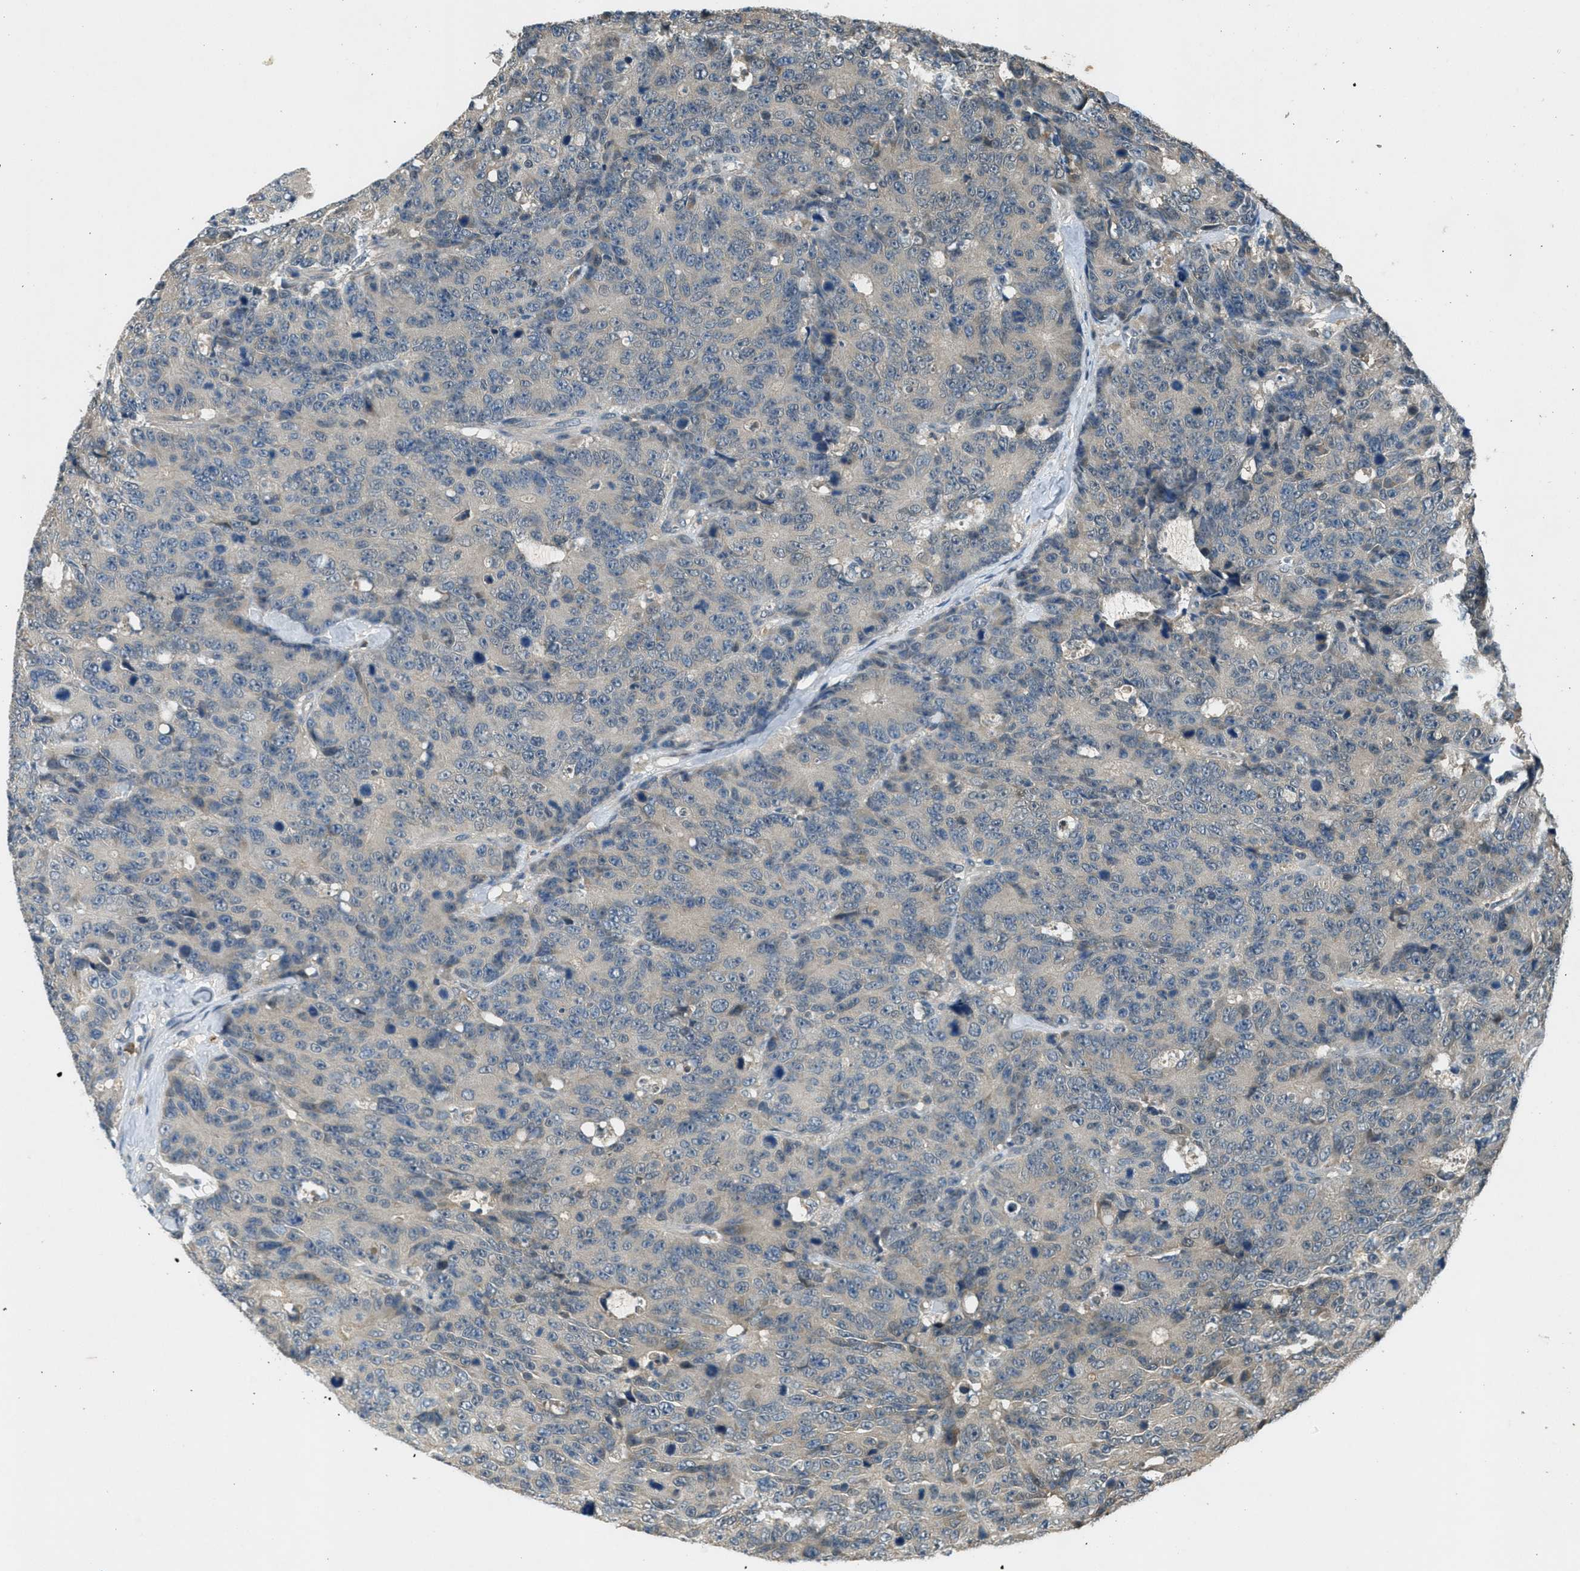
{"staining": {"intensity": "weak", "quantity": "<25%", "location": "cytoplasmic/membranous"}, "tissue": "colorectal cancer", "cell_type": "Tumor cells", "image_type": "cancer", "snomed": [{"axis": "morphology", "description": "Adenocarcinoma, NOS"}, {"axis": "topography", "description": "Colon"}], "caption": "Immunohistochemical staining of adenocarcinoma (colorectal) reveals no significant staining in tumor cells. Nuclei are stained in blue.", "gene": "DUSP6", "patient": {"sex": "female", "age": 86}}